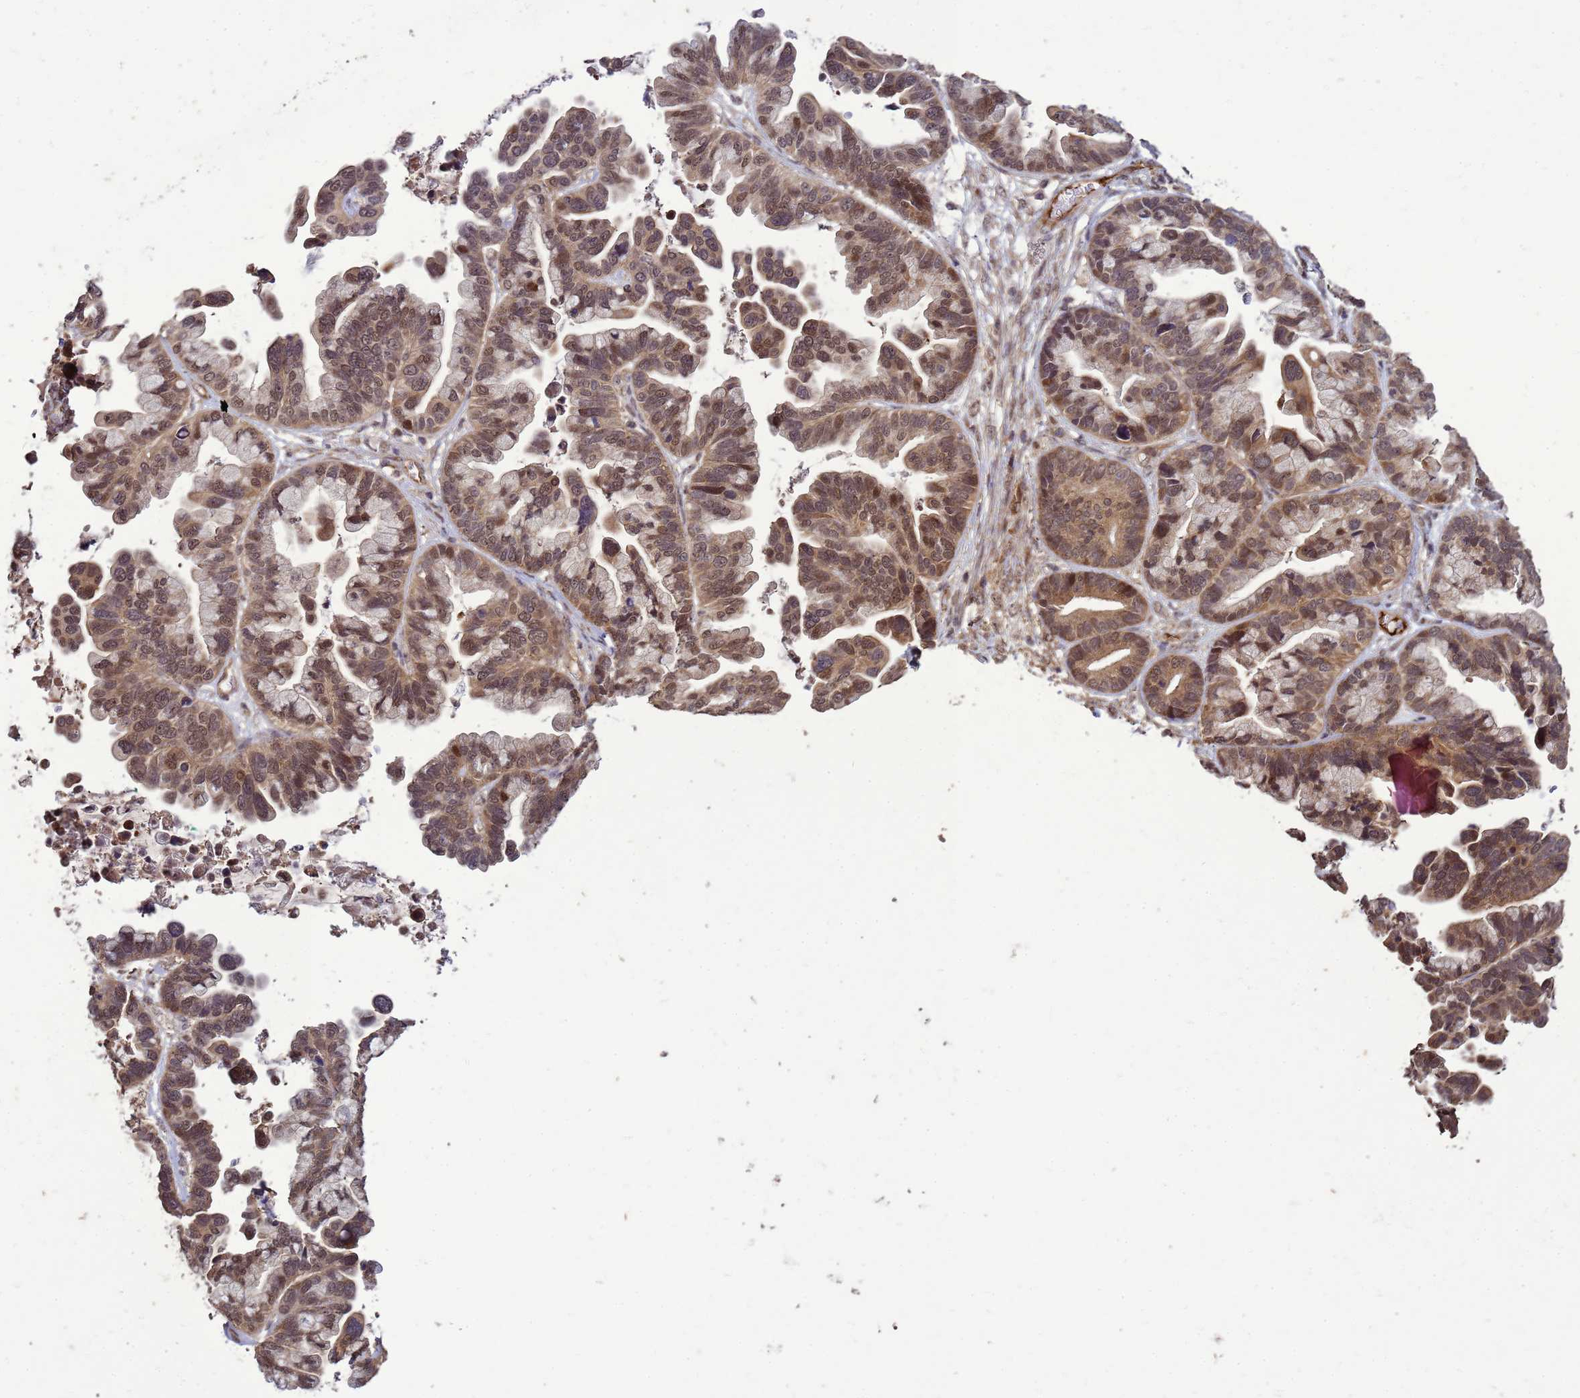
{"staining": {"intensity": "moderate", "quantity": ">75%", "location": "cytoplasmic/membranous,nuclear"}, "tissue": "ovarian cancer", "cell_type": "Tumor cells", "image_type": "cancer", "snomed": [{"axis": "morphology", "description": "Cystadenocarcinoma, serous, NOS"}, {"axis": "topography", "description": "Ovary"}], "caption": "Immunohistochemical staining of ovarian cancer reveals moderate cytoplasmic/membranous and nuclear protein expression in about >75% of tumor cells.", "gene": "CRBN", "patient": {"sex": "female", "age": 56}}